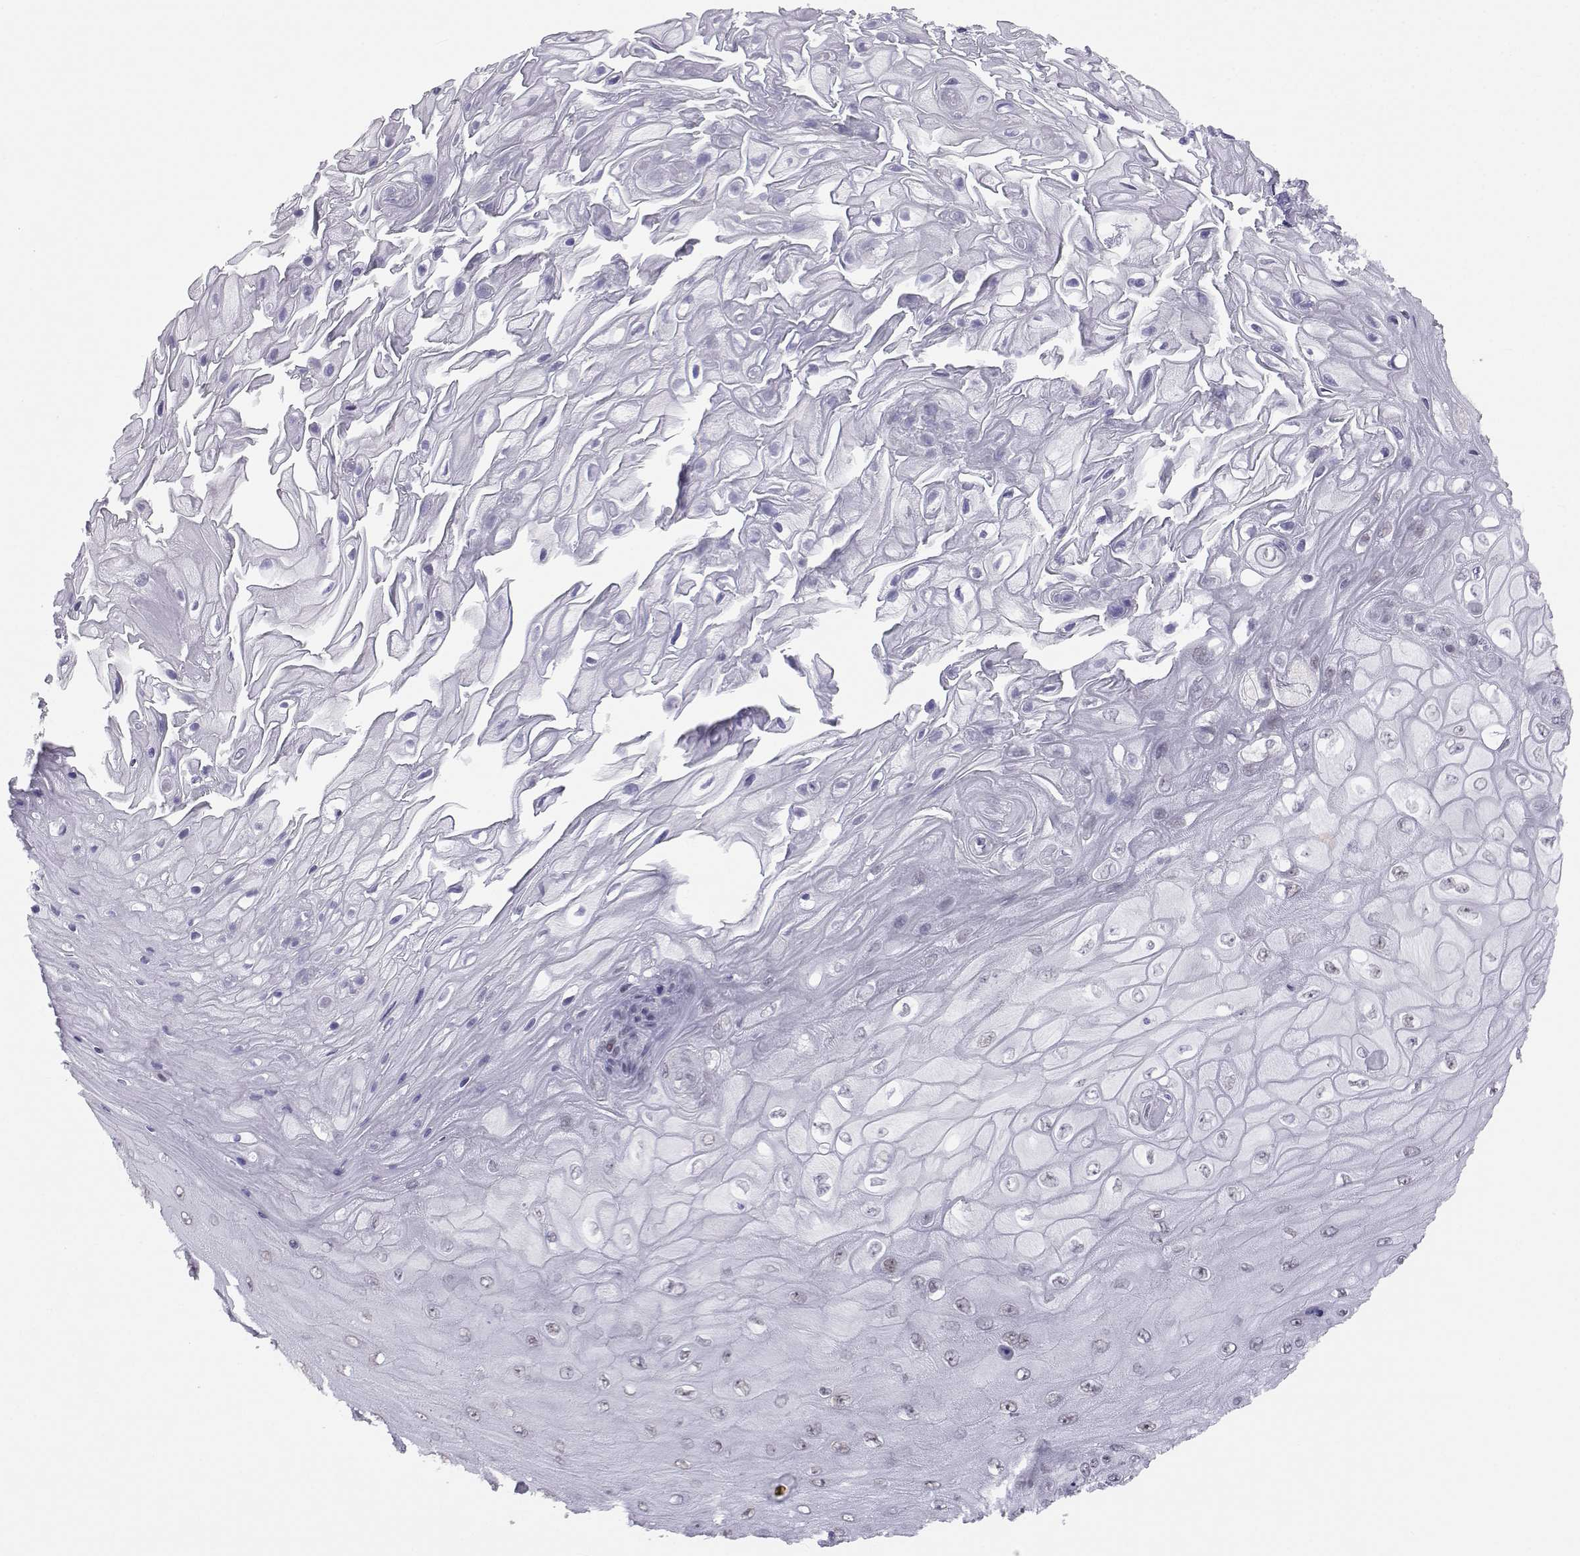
{"staining": {"intensity": "weak", "quantity": "25%-75%", "location": "nuclear"}, "tissue": "skin cancer", "cell_type": "Tumor cells", "image_type": "cancer", "snomed": [{"axis": "morphology", "description": "Squamous cell carcinoma, NOS"}, {"axis": "topography", "description": "Skin"}], "caption": "Immunohistochemistry (IHC) micrograph of human skin cancer (squamous cell carcinoma) stained for a protein (brown), which exhibits low levels of weak nuclear positivity in approximately 25%-75% of tumor cells.", "gene": "MED26", "patient": {"sex": "male", "age": 62}}